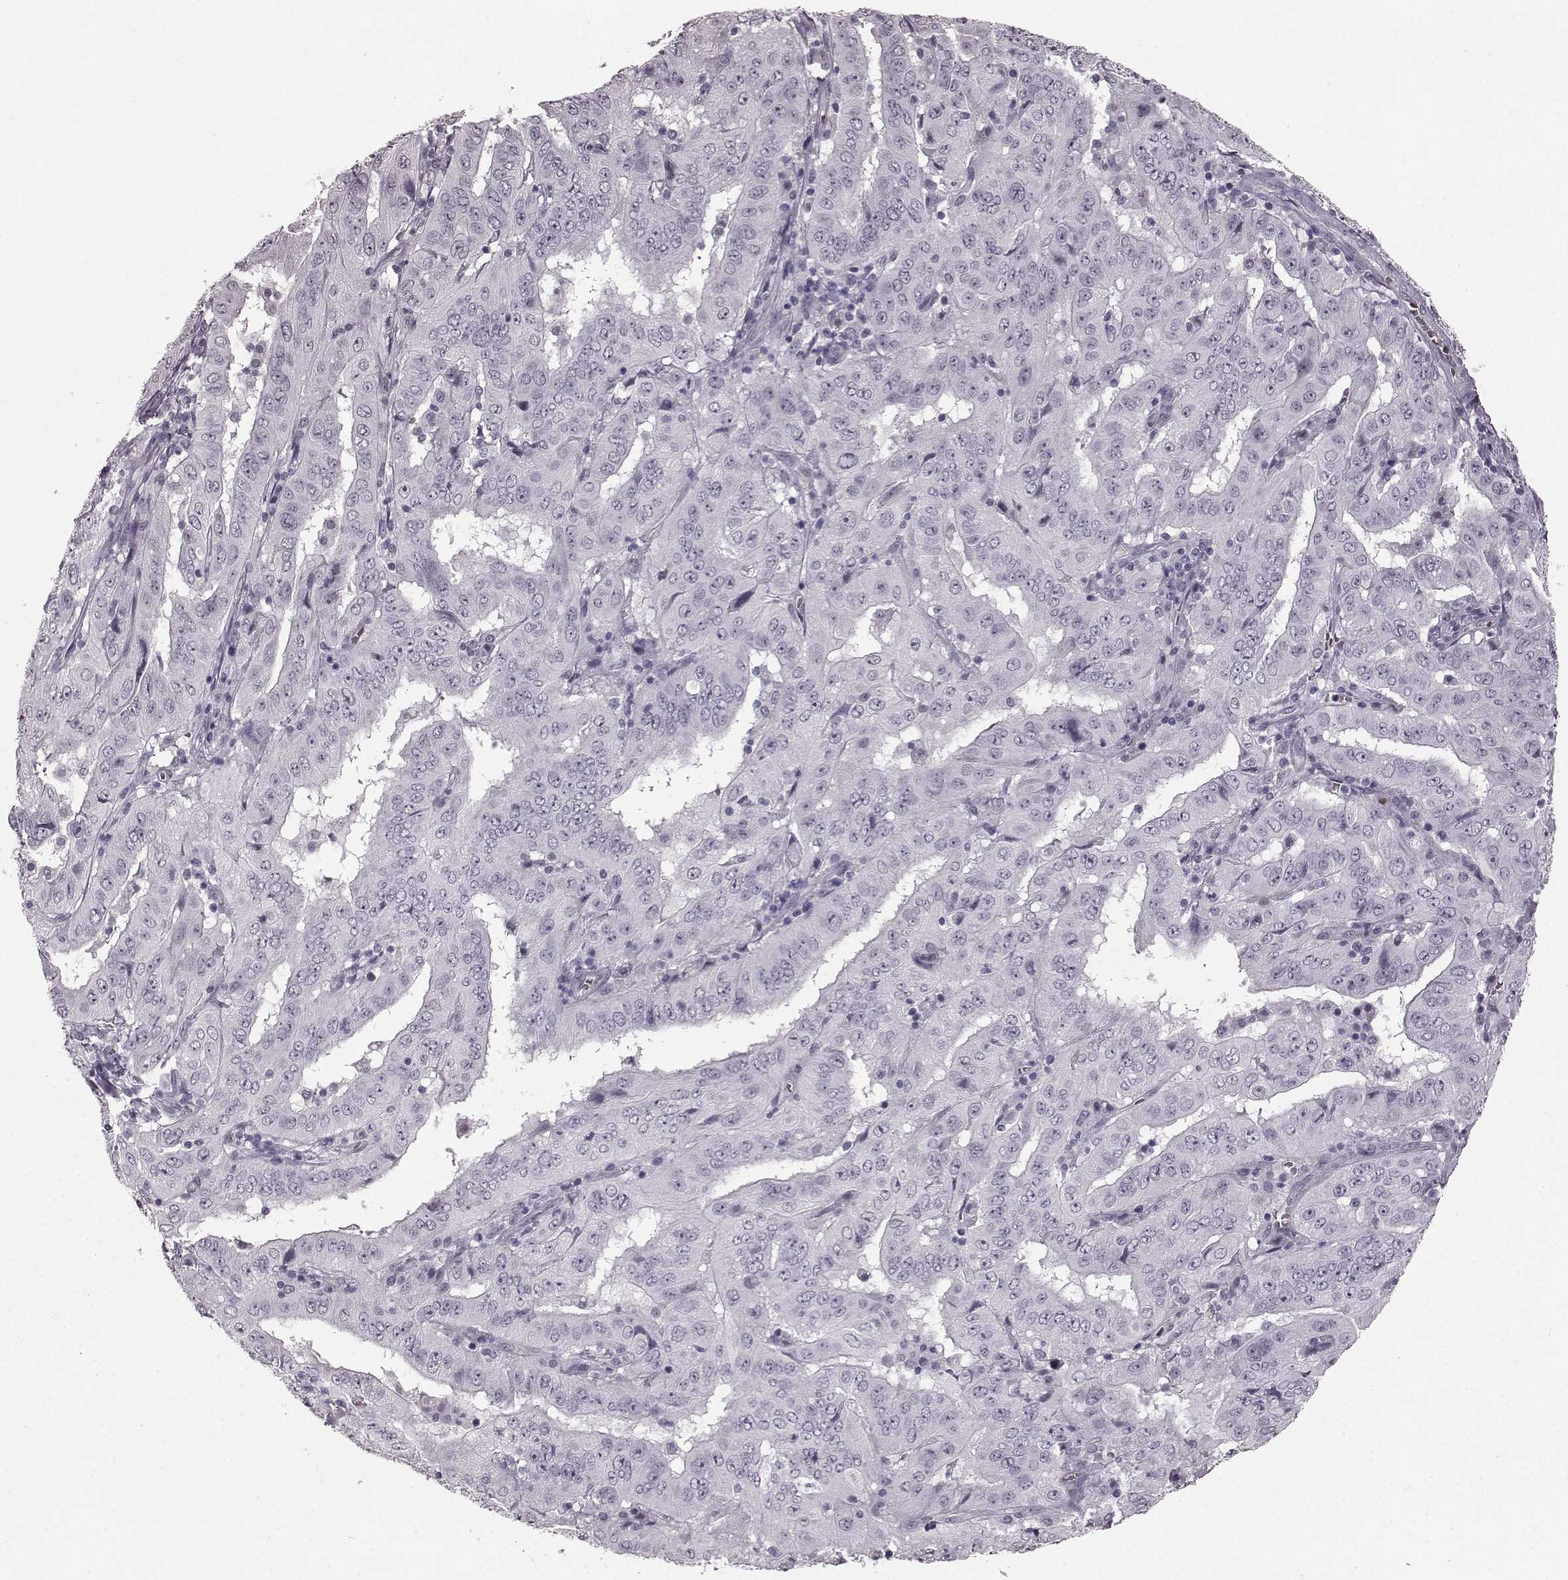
{"staining": {"intensity": "negative", "quantity": "none", "location": "none"}, "tissue": "pancreatic cancer", "cell_type": "Tumor cells", "image_type": "cancer", "snomed": [{"axis": "morphology", "description": "Adenocarcinoma, NOS"}, {"axis": "topography", "description": "Pancreas"}], "caption": "This is an IHC photomicrograph of human pancreatic cancer (adenocarcinoma). There is no positivity in tumor cells.", "gene": "PROP1", "patient": {"sex": "male", "age": 63}}